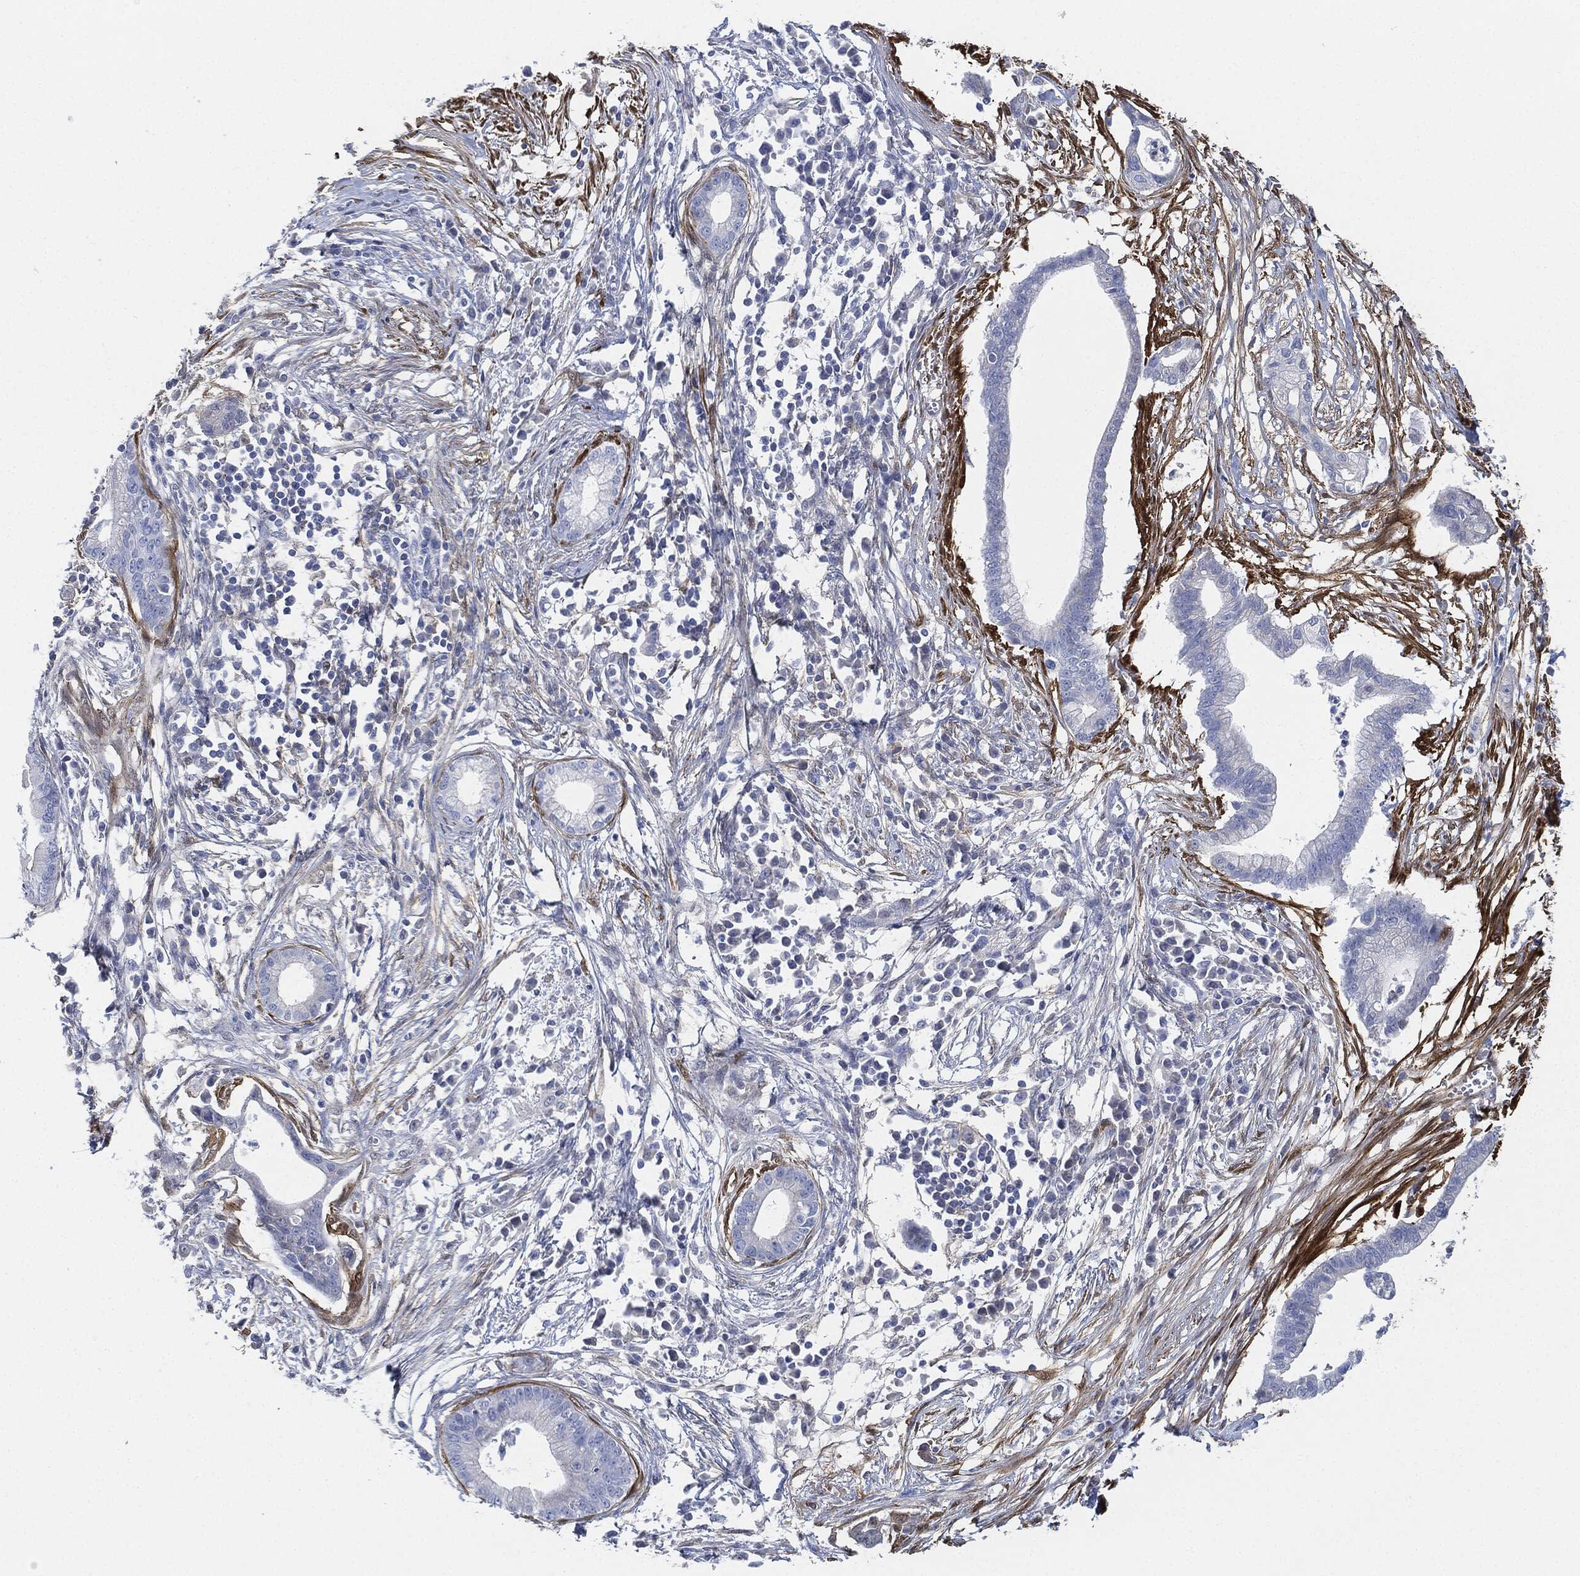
{"staining": {"intensity": "negative", "quantity": "none", "location": "none"}, "tissue": "pancreatic cancer", "cell_type": "Tumor cells", "image_type": "cancer", "snomed": [{"axis": "morphology", "description": "Normal tissue, NOS"}, {"axis": "morphology", "description": "Adenocarcinoma, NOS"}, {"axis": "topography", "description": "Pancreas"}], "caption": "Image shows no protein staining in tumor cells of pancreatic cancer tissue.", "gene": "TAGLN", "patient": {"sex": "female", "age": 58}}